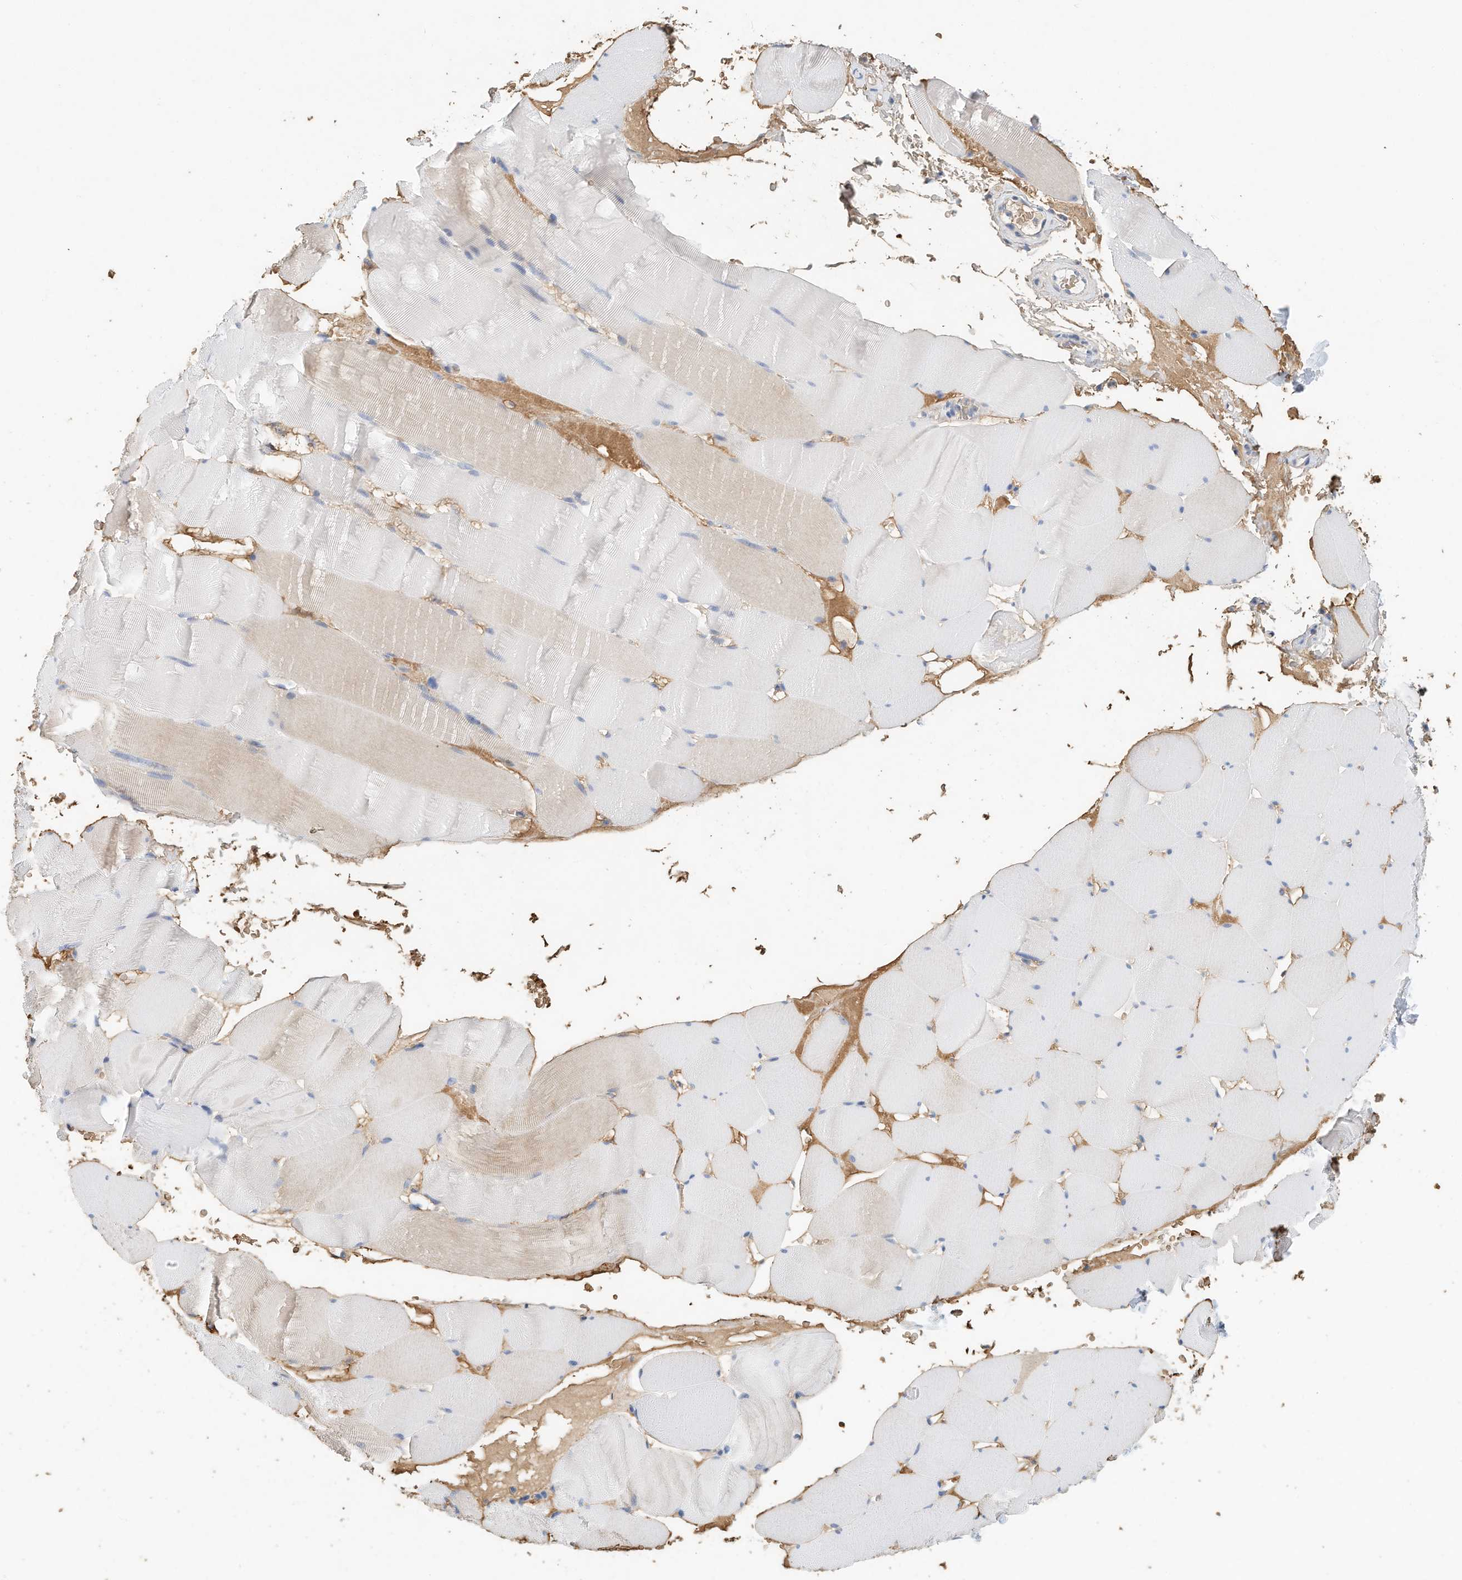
{"staining": {"intensity": "weak", "quantity": "25%-75%", "location": "cytoplasmic/membranous"}, "tissue": "skeletal muscle", "cell_type": "Myocytes", "image_type": "normal", "snomed": [{"axis": "morphology", "description": "Normal tissue, NOS"}, {"axis": "topography", "description": "Skeletal muscle"}], "caption": "IHC staining of normal skeletal muscle, which displays low levels of weak cytoplasmic/membranous staining in approximately 25%-75% of myocytes indicating weak cytoplasmic/membranous protein staining. The staining was performed using DAB (brown) for protein detection and nuclei were counterstained in hematoxylin (blue).", "gene": "RCAN3", "patient": {"sex": "male", "age": 62}}